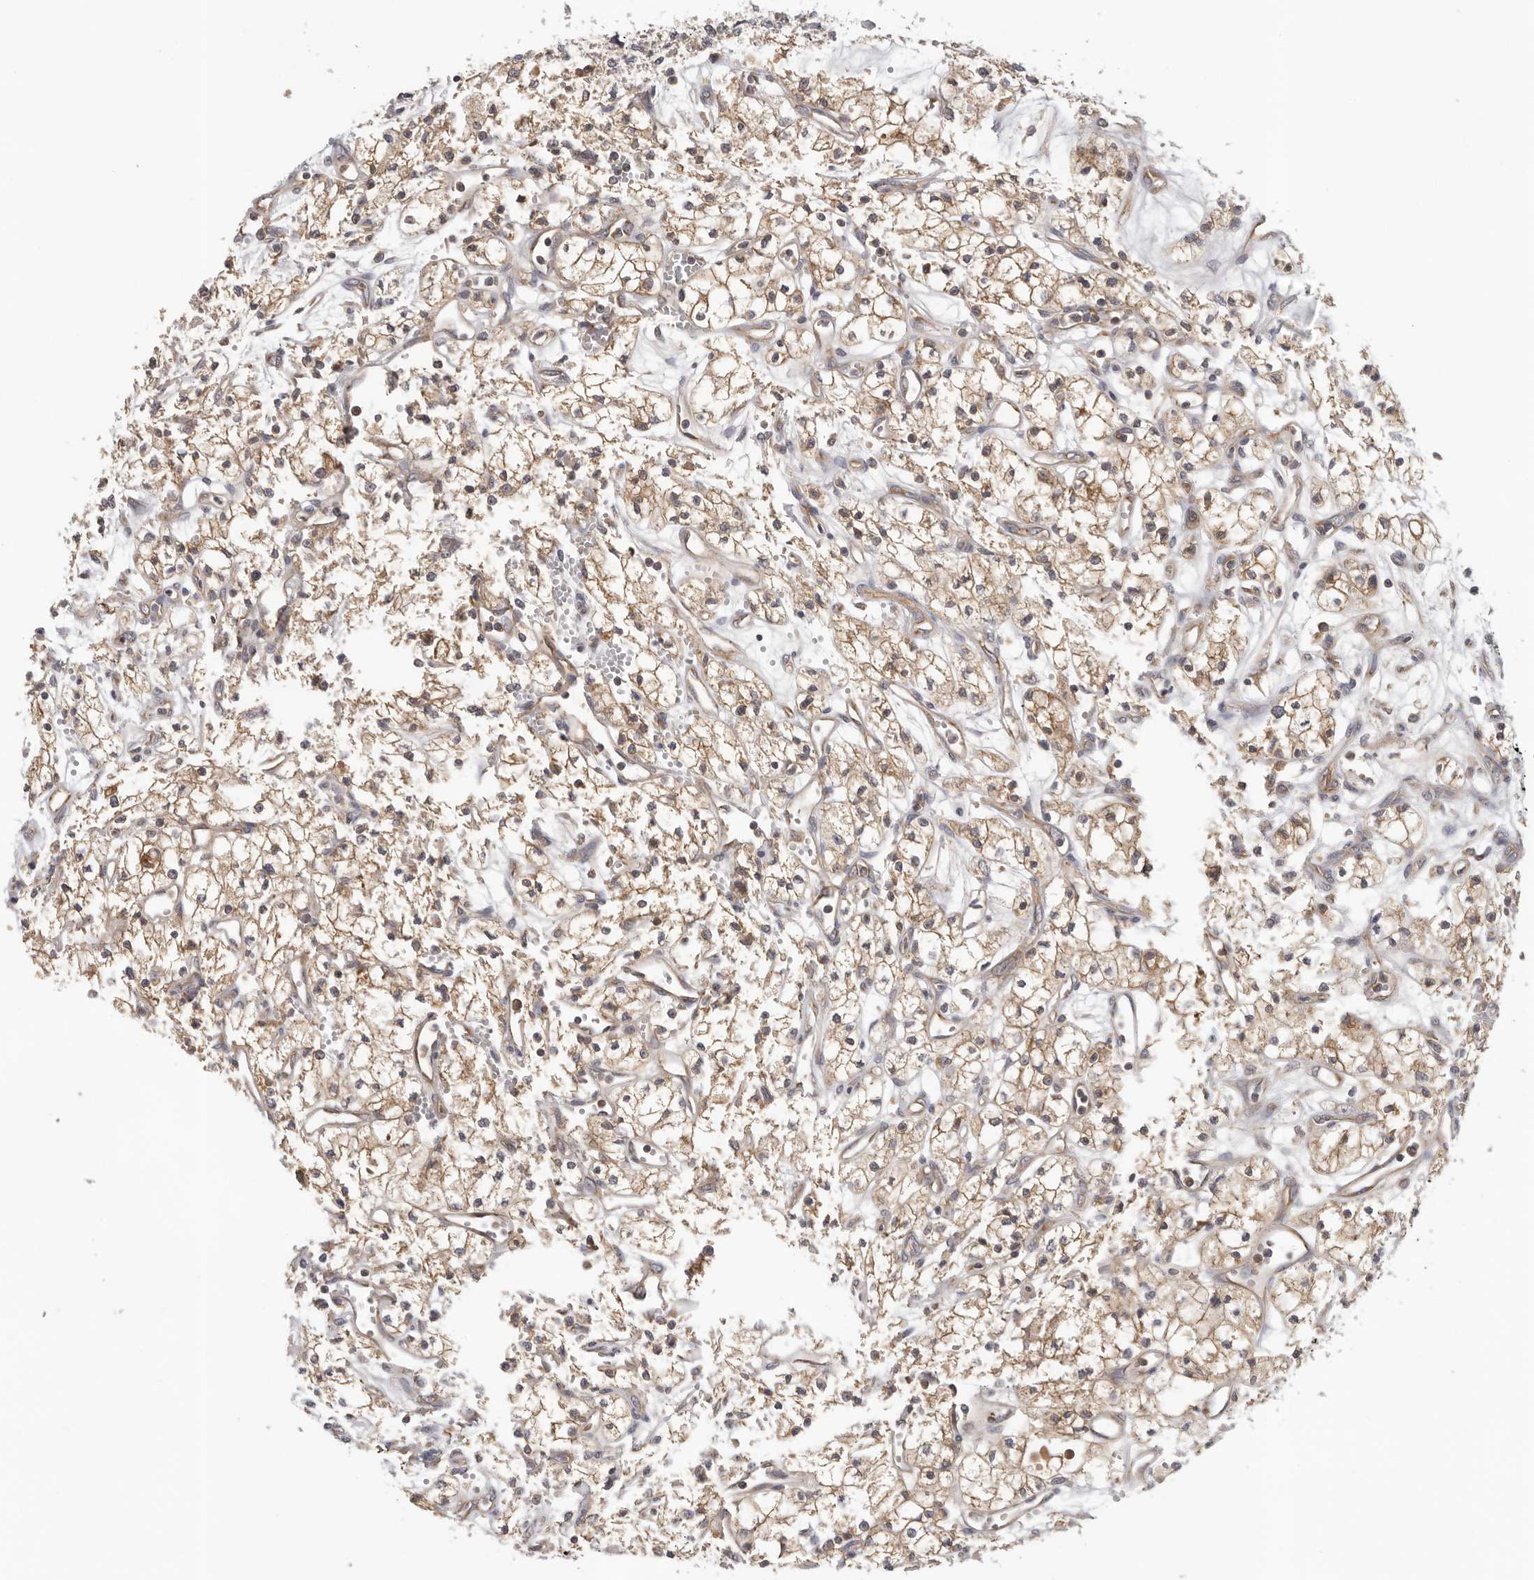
{"staining": {"intensity": "moderate", "quantity": ">75%", "location": "cytoplasmic/membranous"}, "tissue": "renal cancer", "cell_type": "Tumor cells", "image_type": "cancer", "snomed": [{"axis": "morphology", "description": "Adenocarcinoma, NOS"}, {"axis": "topography", "description": "Kidney"}], "caption": "DAB (3,3'-diaminobenzidine) immunohistochemical staining of renal cancer displays moderate cytoplasmic/membranous protein staining in about >75% of tumor cells.", "gene": "PPP1R42", "patient": {"sex": "male", "age": 59}}